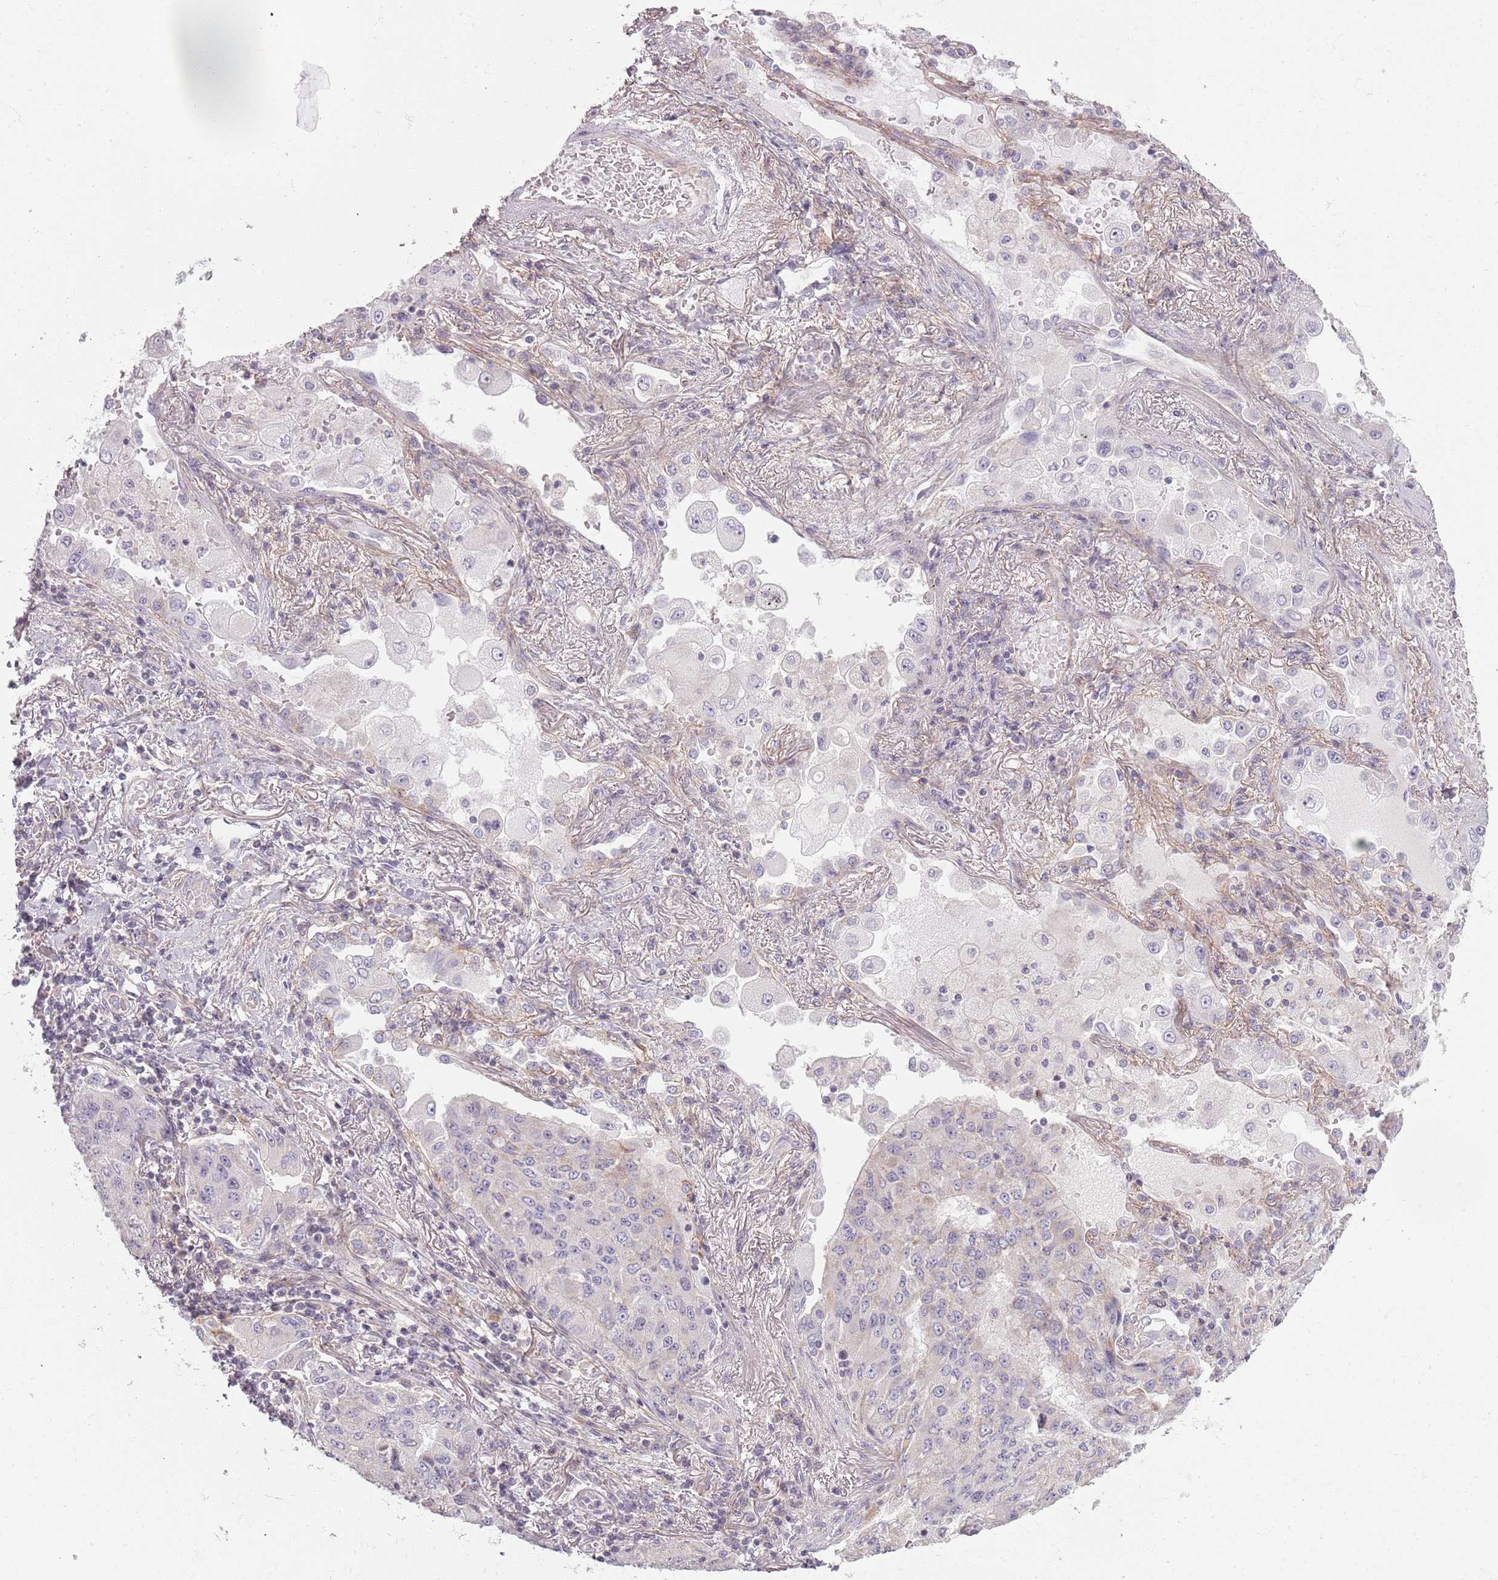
{"staining": {"intensity": "negative", "quantity": "none", "location": "none"}, "tissue": "lung cancer", "cell_type": "Tumor cells", "image_type": "cancer", "snomed": [{"axis": "morphology", "description": "Squamous cell carcinoma, NOS"}, {"axis": "topography", "description": "Lung"}], "caption": "Immunohistochemistry of human lung squamous cell carcinoma demonstrates no positivity in tumor cells.", "gene": "SYNGR3", "patient": {"sex": "male", "age": 74}}